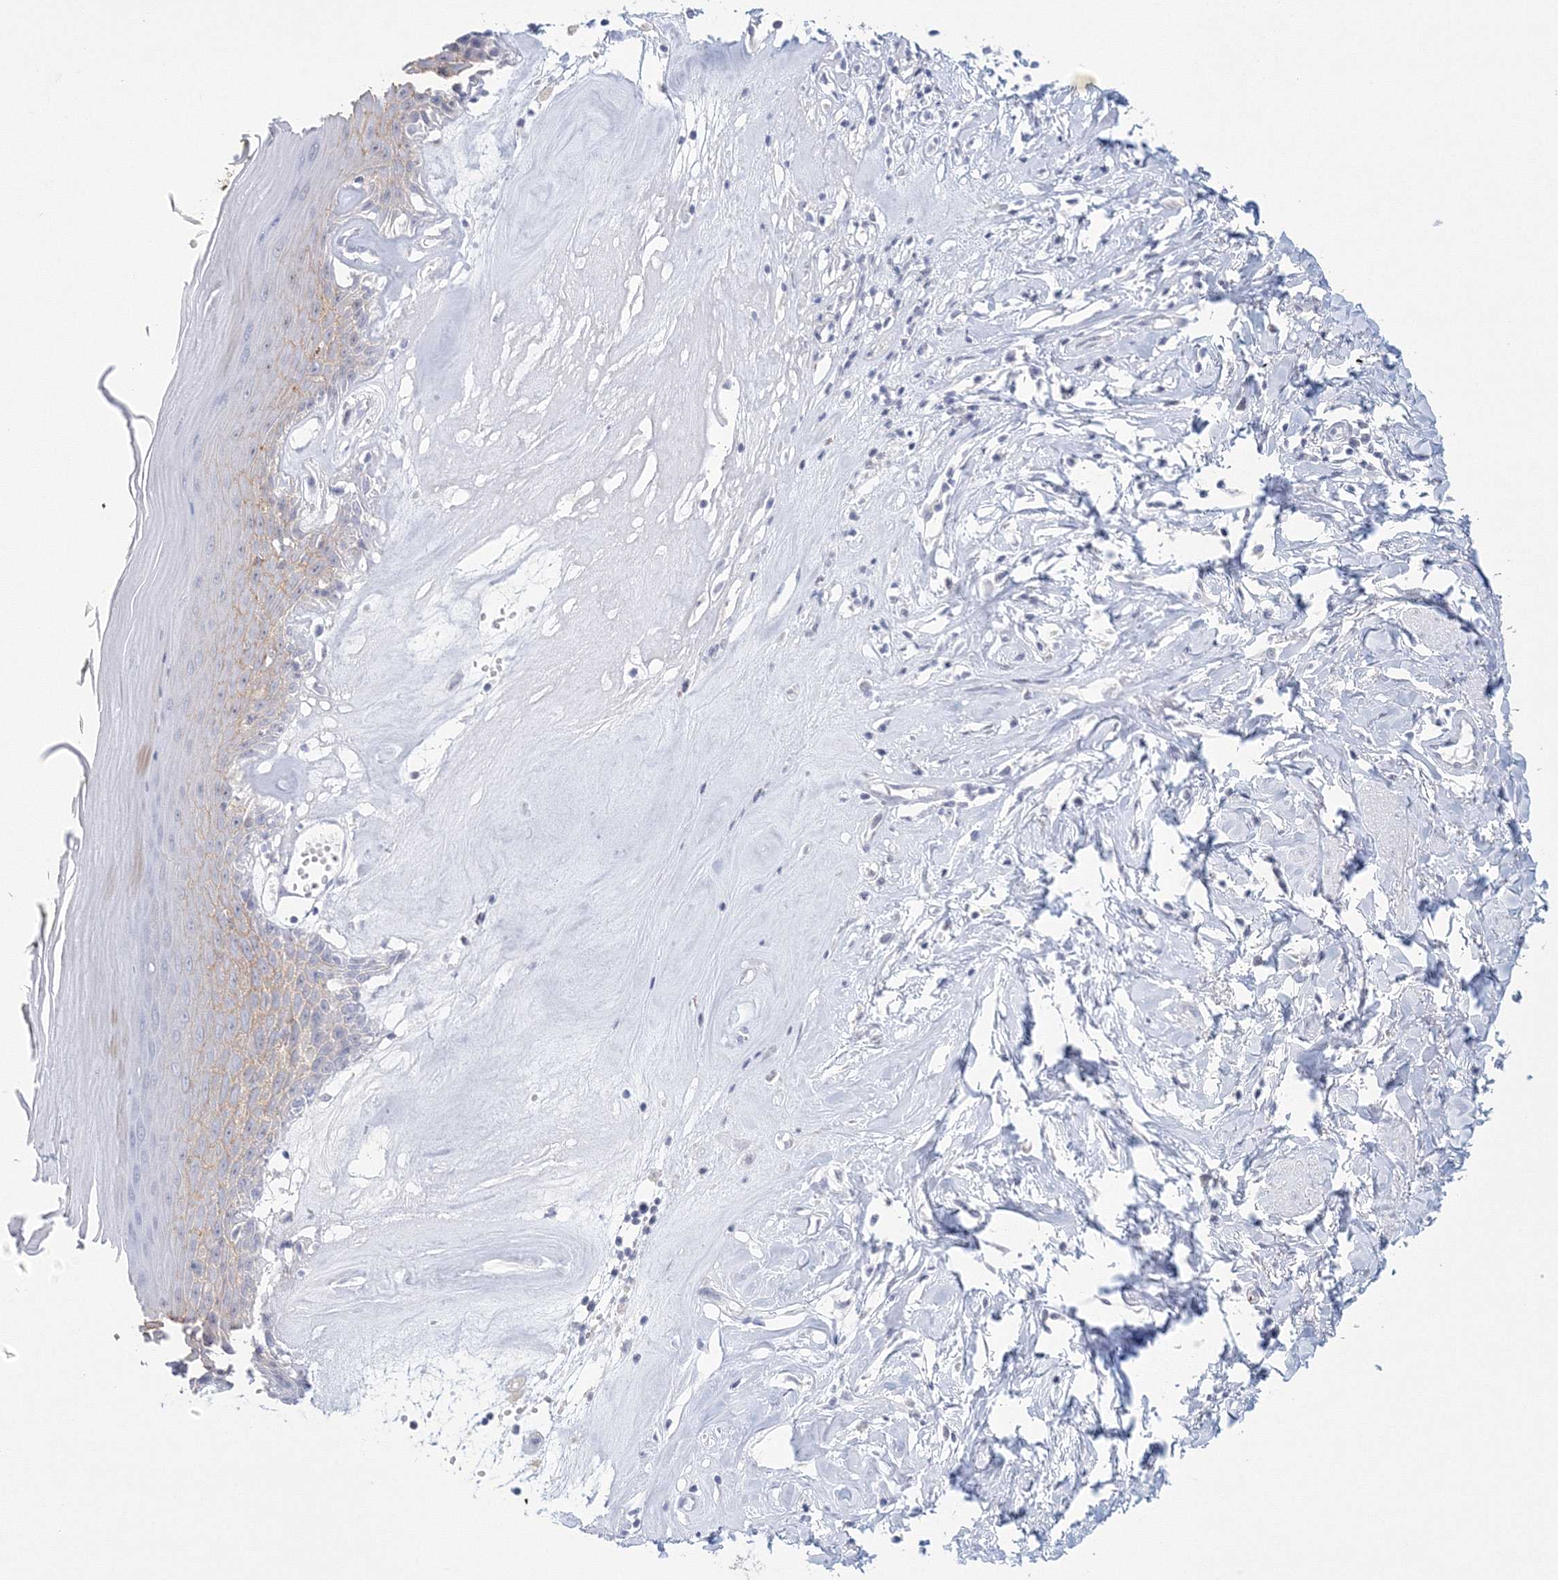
{"staining": {"intensity": "moderate", "quantity": "25%-75%", "location": "cytoplasmic/membranous"}, "tissue": "skin", "cell_type": "Epidermal cells", "image_type": "normal", "snomed": [{"axis": "morphology", "description": "Normal tissue, NOS"}, {"axis": "morphology", "description": "Inflammation, NOS"}, {"axis": "topography", "description": "Vulva"}], "caption": "Immunohistochemical staining of unremarkable human skin displays 25%-75% levels of moderate cytoplasmic/membranous protein expression in about 25%-75% of epidermal cells.", "gene": "VSIG1", "patient": {"sex": "female", "age": 84}}